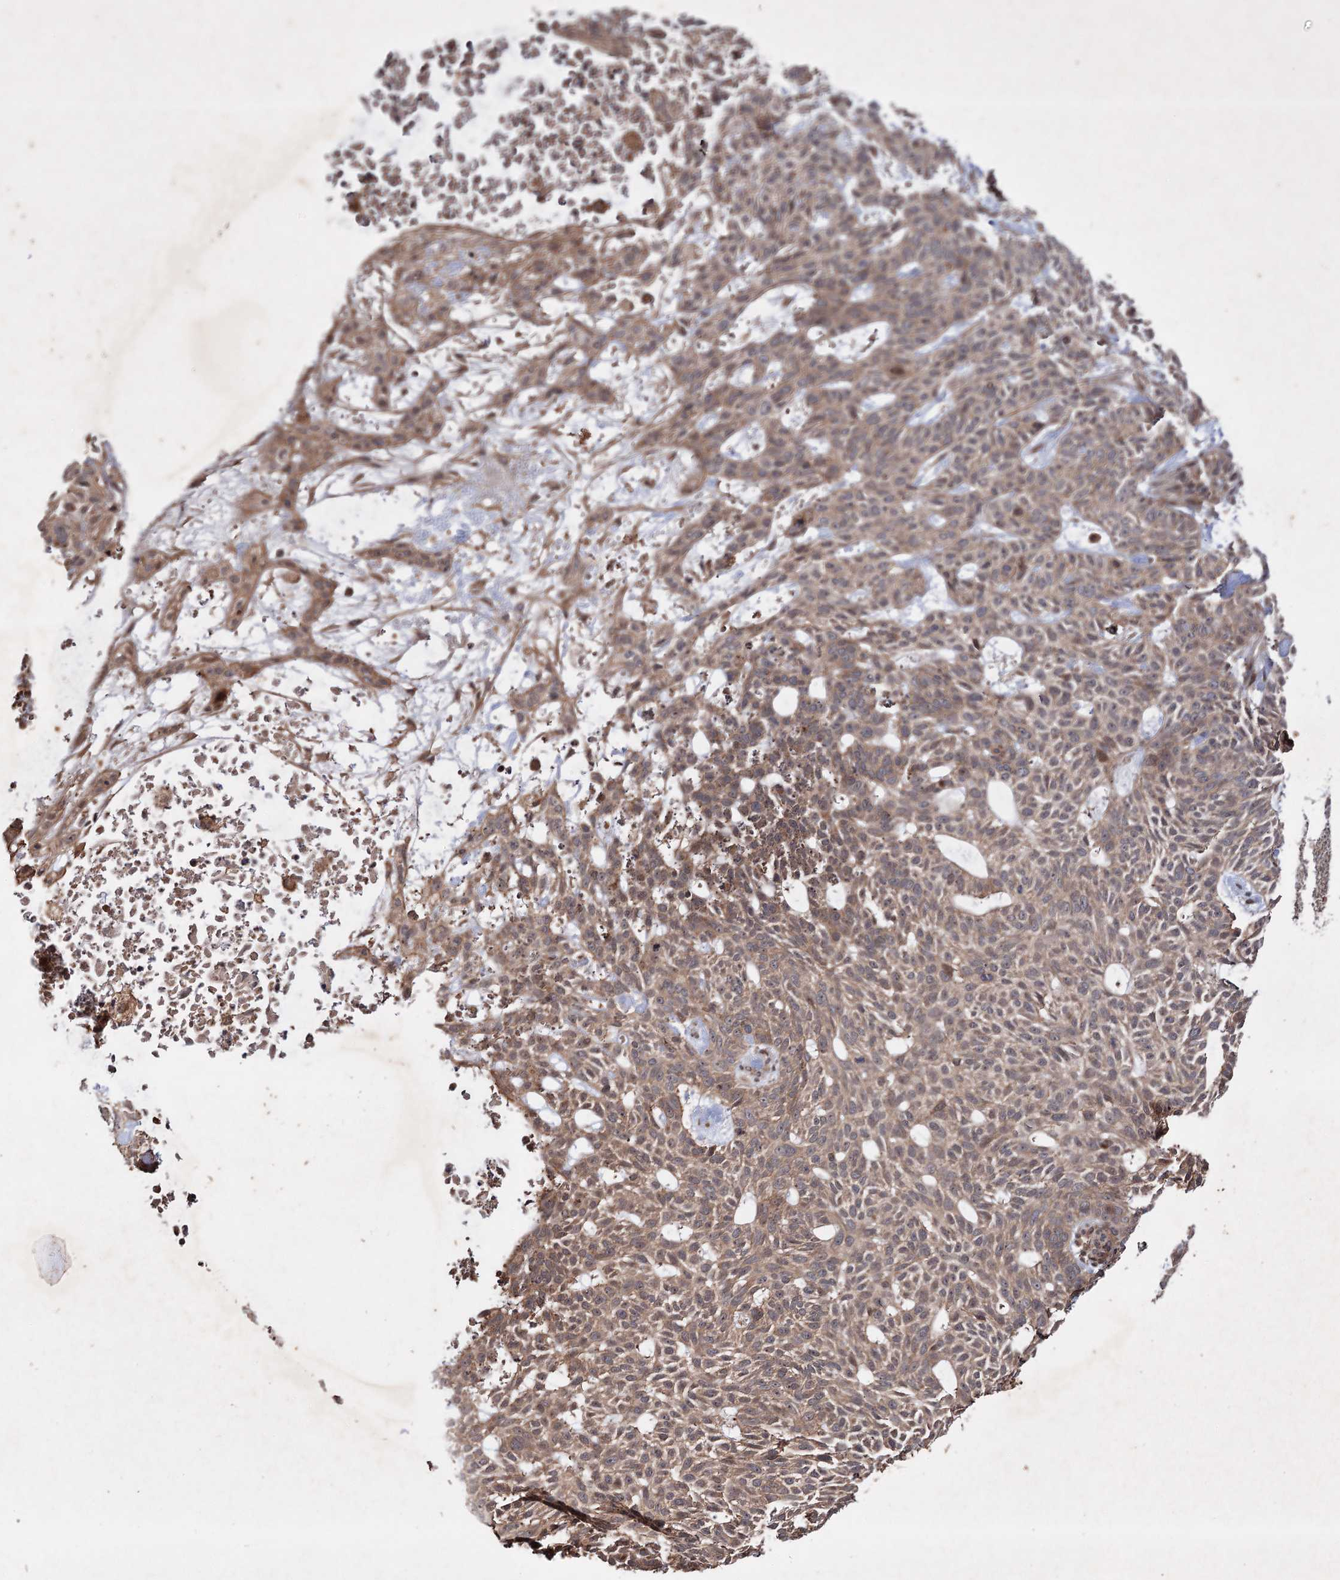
{"staining": {"intensity": "moderate", "quantity": ">75%", "location": "cytoplasmic/membranous"}, "tissue": "skin cancer", "cell_type": "Tumor cells", "image_type": "cancer", "snomed": [{"axis": "morphology", "description": "Basal cell carcinoma"}, {"axis": "topography", "description": "Skin"}], "caption": "This is a photomicrograph of immunohistochemistry staining of basal cell carcinoma (skin), which shows moderate positivity in the cytoplasmic/membranous of tumor cells.", "gene": "ADK", "patient": {"sex": "male", "age": 75}}